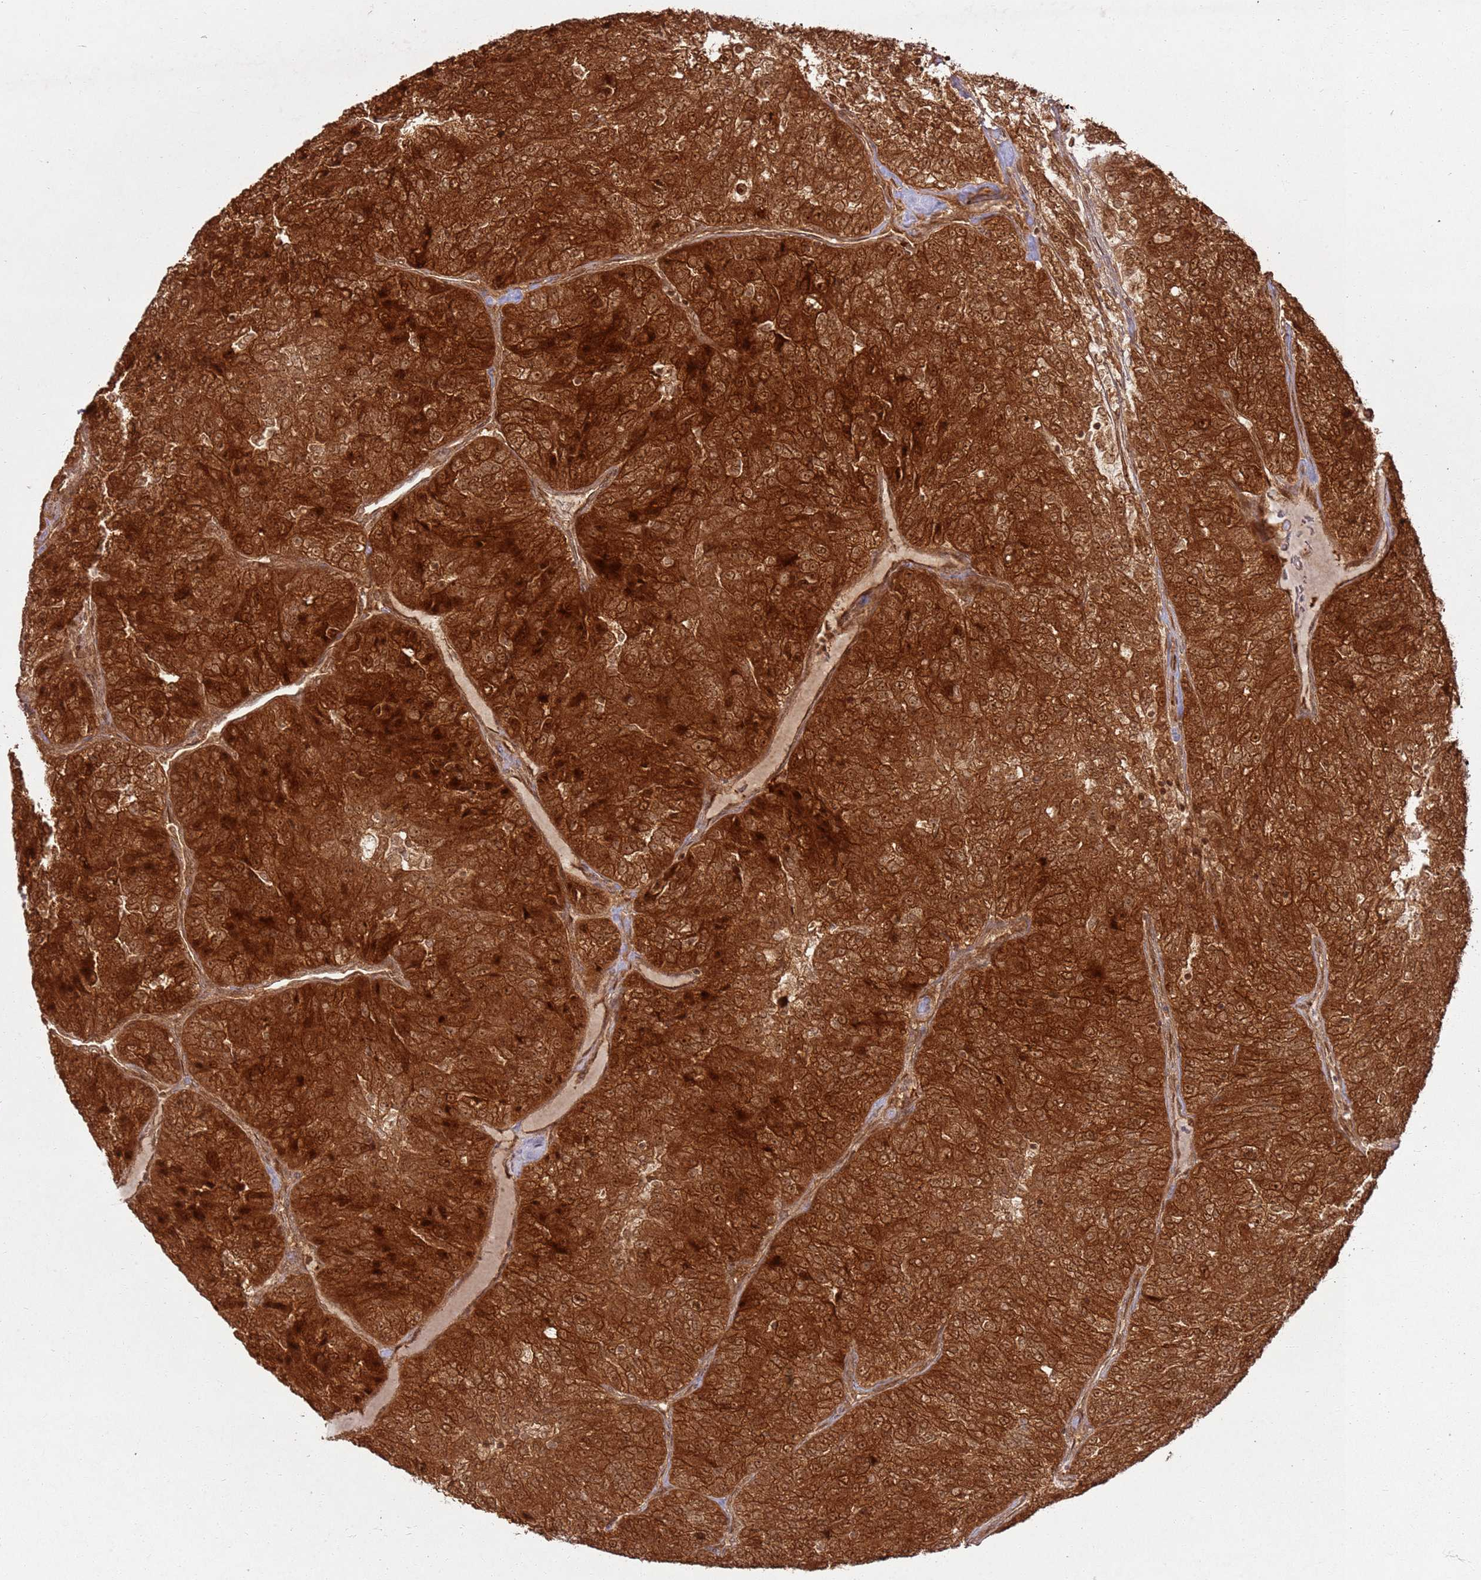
{"staining": {"intensity": "strong", "quantity": ">75%", "location": "cytoplasmic/membranous,nuclear"}, "tissue": "renal cancer", "cell_type": "Tumor cells", "image_type": "cancer", "snomed": [{"axis": "morphology", "description": "Adenocarcinoma, NOS"}, {"axis": "topography", "description": "Kidney"}], "caption": "Human renal cancer (adenocarcinoma) stained for a protein (brown) reveals strong cytoplasmic/membranous and nuclear positive positivity in approximately >75% of tumor cells.", "gene": "TBC1D13", "patient": {"sex": "female", "age": 63}}